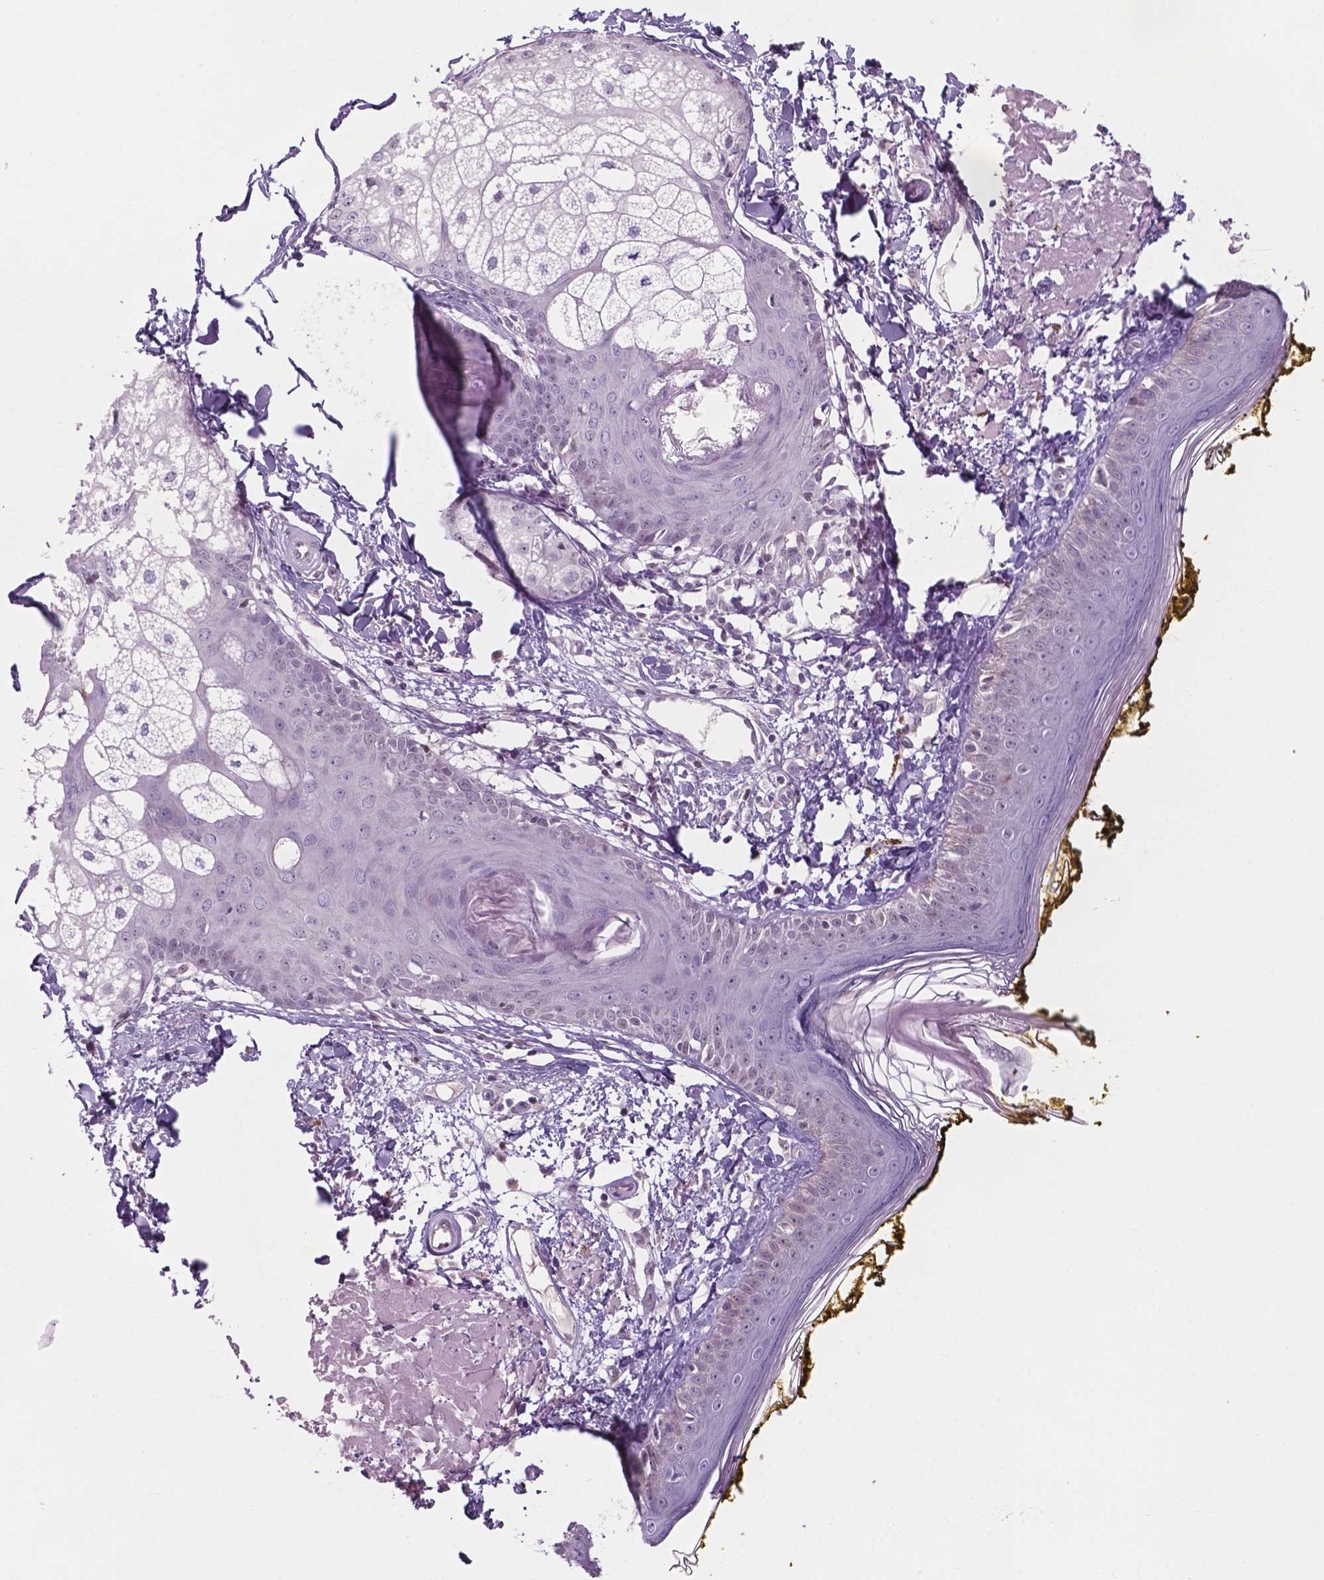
{"staining": {"intensity": "weak", "quantity": "<25%", "location": "cytoplasmic/membranous"}, "tissue": "skin", "cell_type": "Fibroblasts", "image_type": "normal", "snomed": [{"axis": "morphology", "description": "Normal tissue, NOS"}, {"axis": "topography", "description": "Skin"}], "caption": "Fibroblasts are negative for protein expression in benign human skin. Nuclei are stained in blue.", "gene": "FAM50B", "patient": {"sex": "male", "age": 76}}